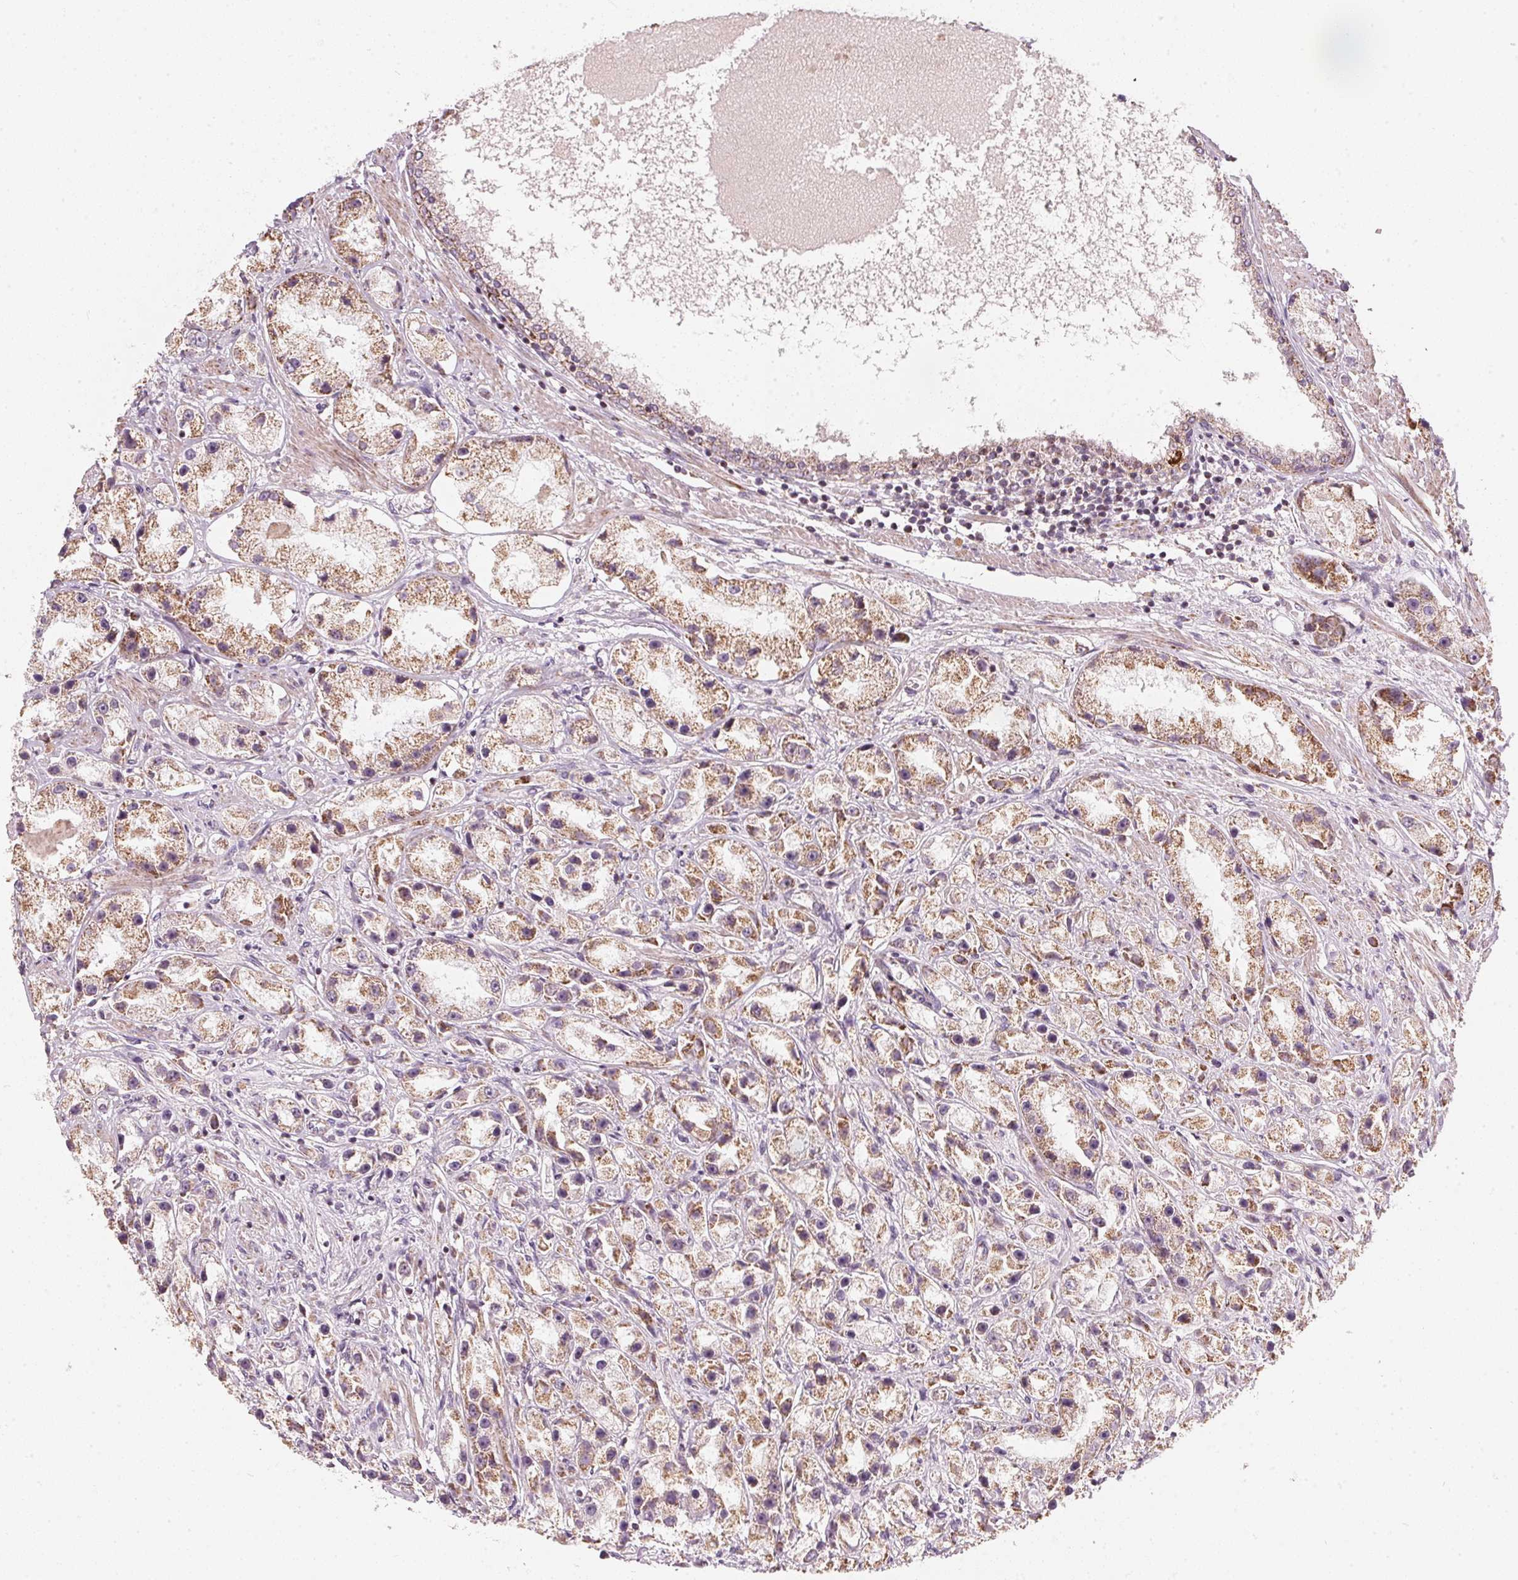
{"staining": {"intensity": "moderate", "quantity": ">75%", "location": "cytoplasmic/membranous"}, "tissue": "prostate cancer", "cell_type": "Tumor cells", "image_type": "cancer", "snomed": [{"axis": "morphology", "description": "Adenocarcinoma, High grade"}, {"axis": "topography", "description": "Prostate"}], "caption": "Adenocarcinoma (high-grade) (prostate) was stained to show a protein in brown. There is medium levels of moderate cytoplasmic/membranous expression in about >75% of tumor cells. (IHC, brightfield microscopy, high magnification).", "gene": "COQ7", "patient": {"sex": "male", "age": 67}}